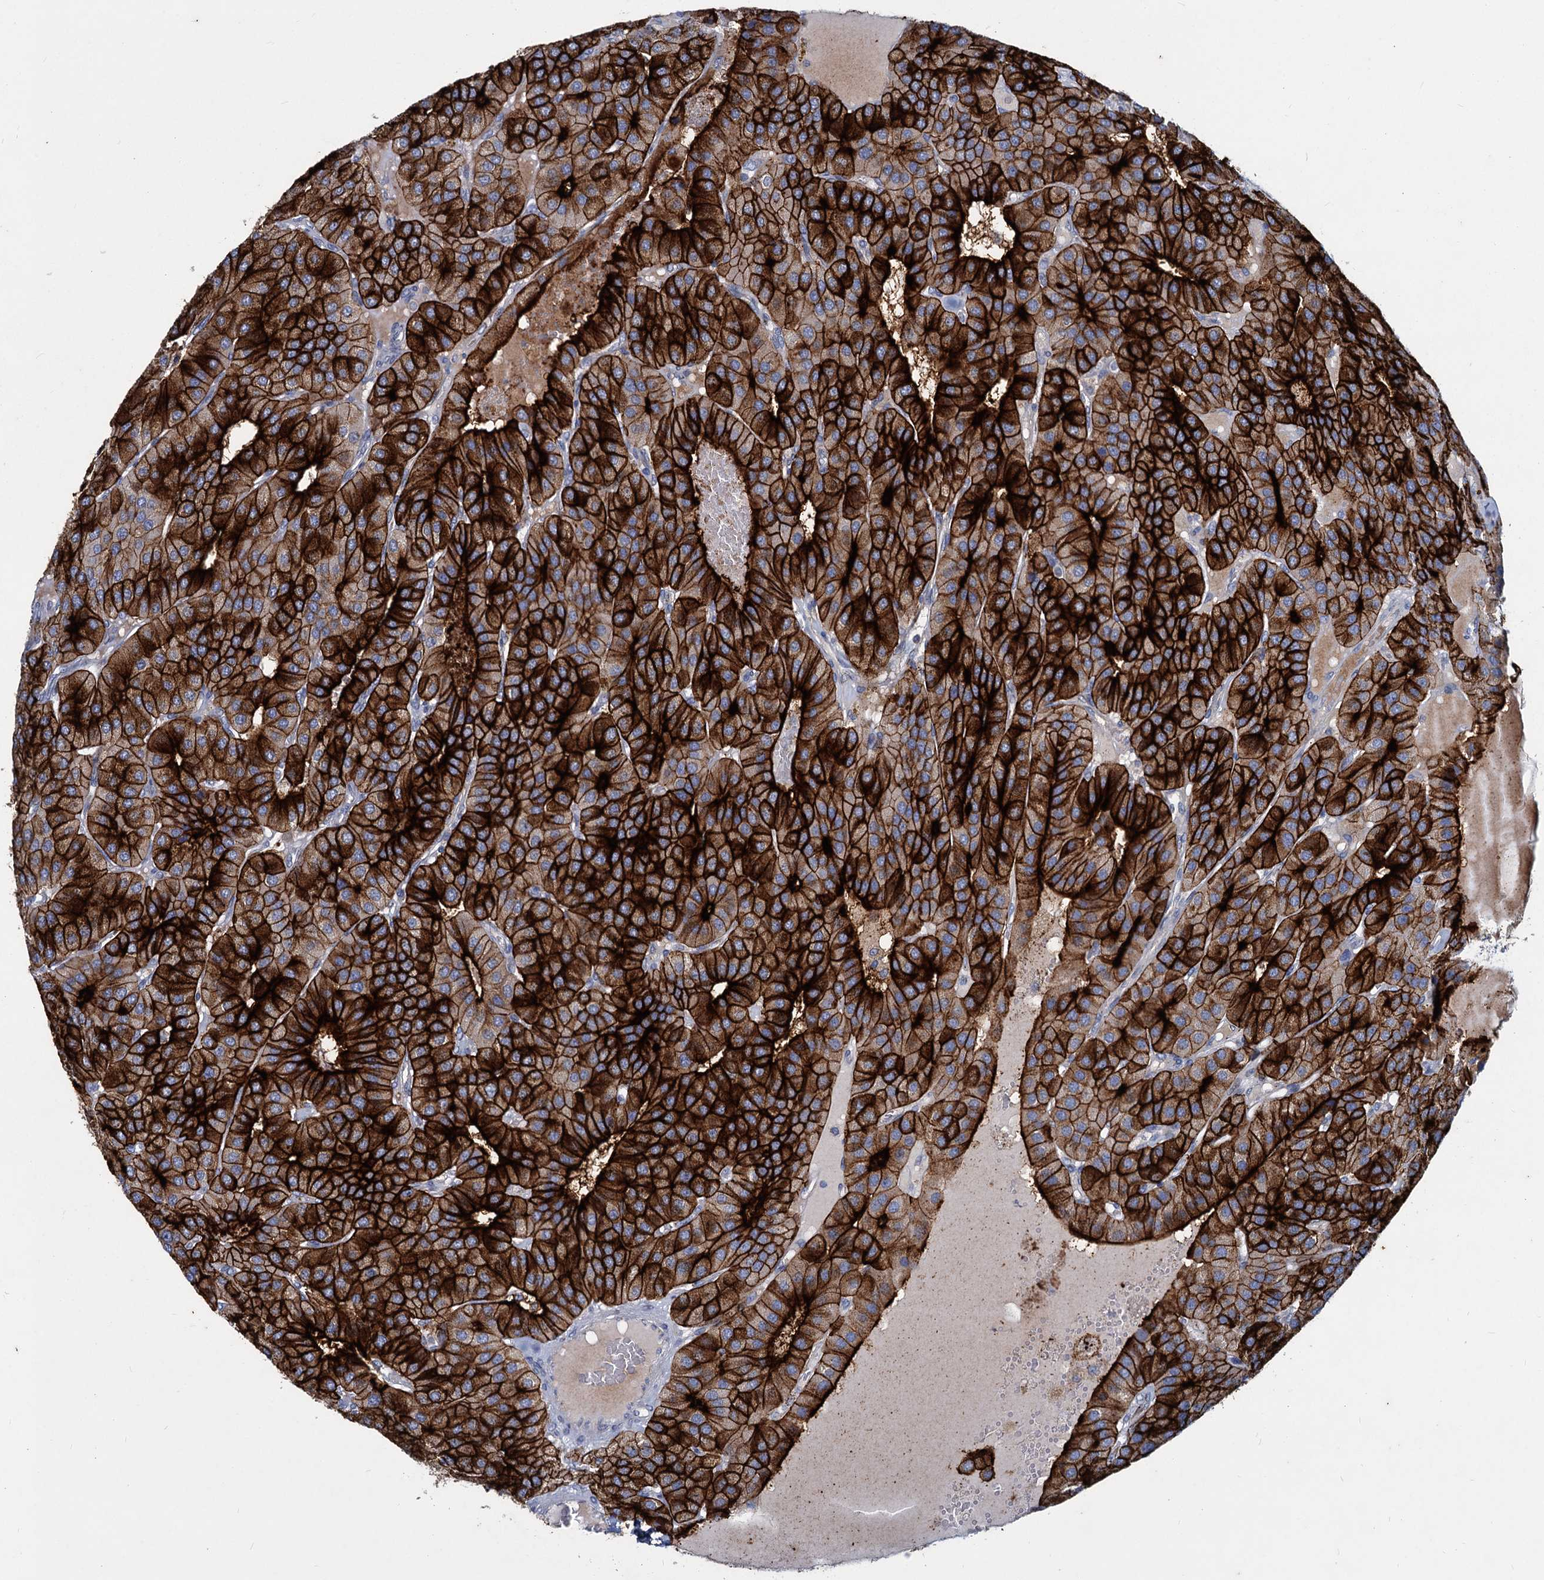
{"staining": {"intensity": "strong", "quantity": ">75%", "location": "cytoplasmic/membranous"}, "tissue": "parathyroid gland", "cell_type": "Glandular cells", "image_type": "normal", "snomed": [{"axis": "morphology", "description": "Normal tissue, NOS"}, {"axis": "morphology", "description": "Adenoma, NOS"}, {"axis": "topography", "description": "Parathyroid gland"}], "caption": "Protein staining reveals strong cytoplasmic/membranous staining in approximately >75% of glandular cells in benign parathyroid gland.", "gene": "AGBL4", "patient": {"sex": "female", "age": 86}}